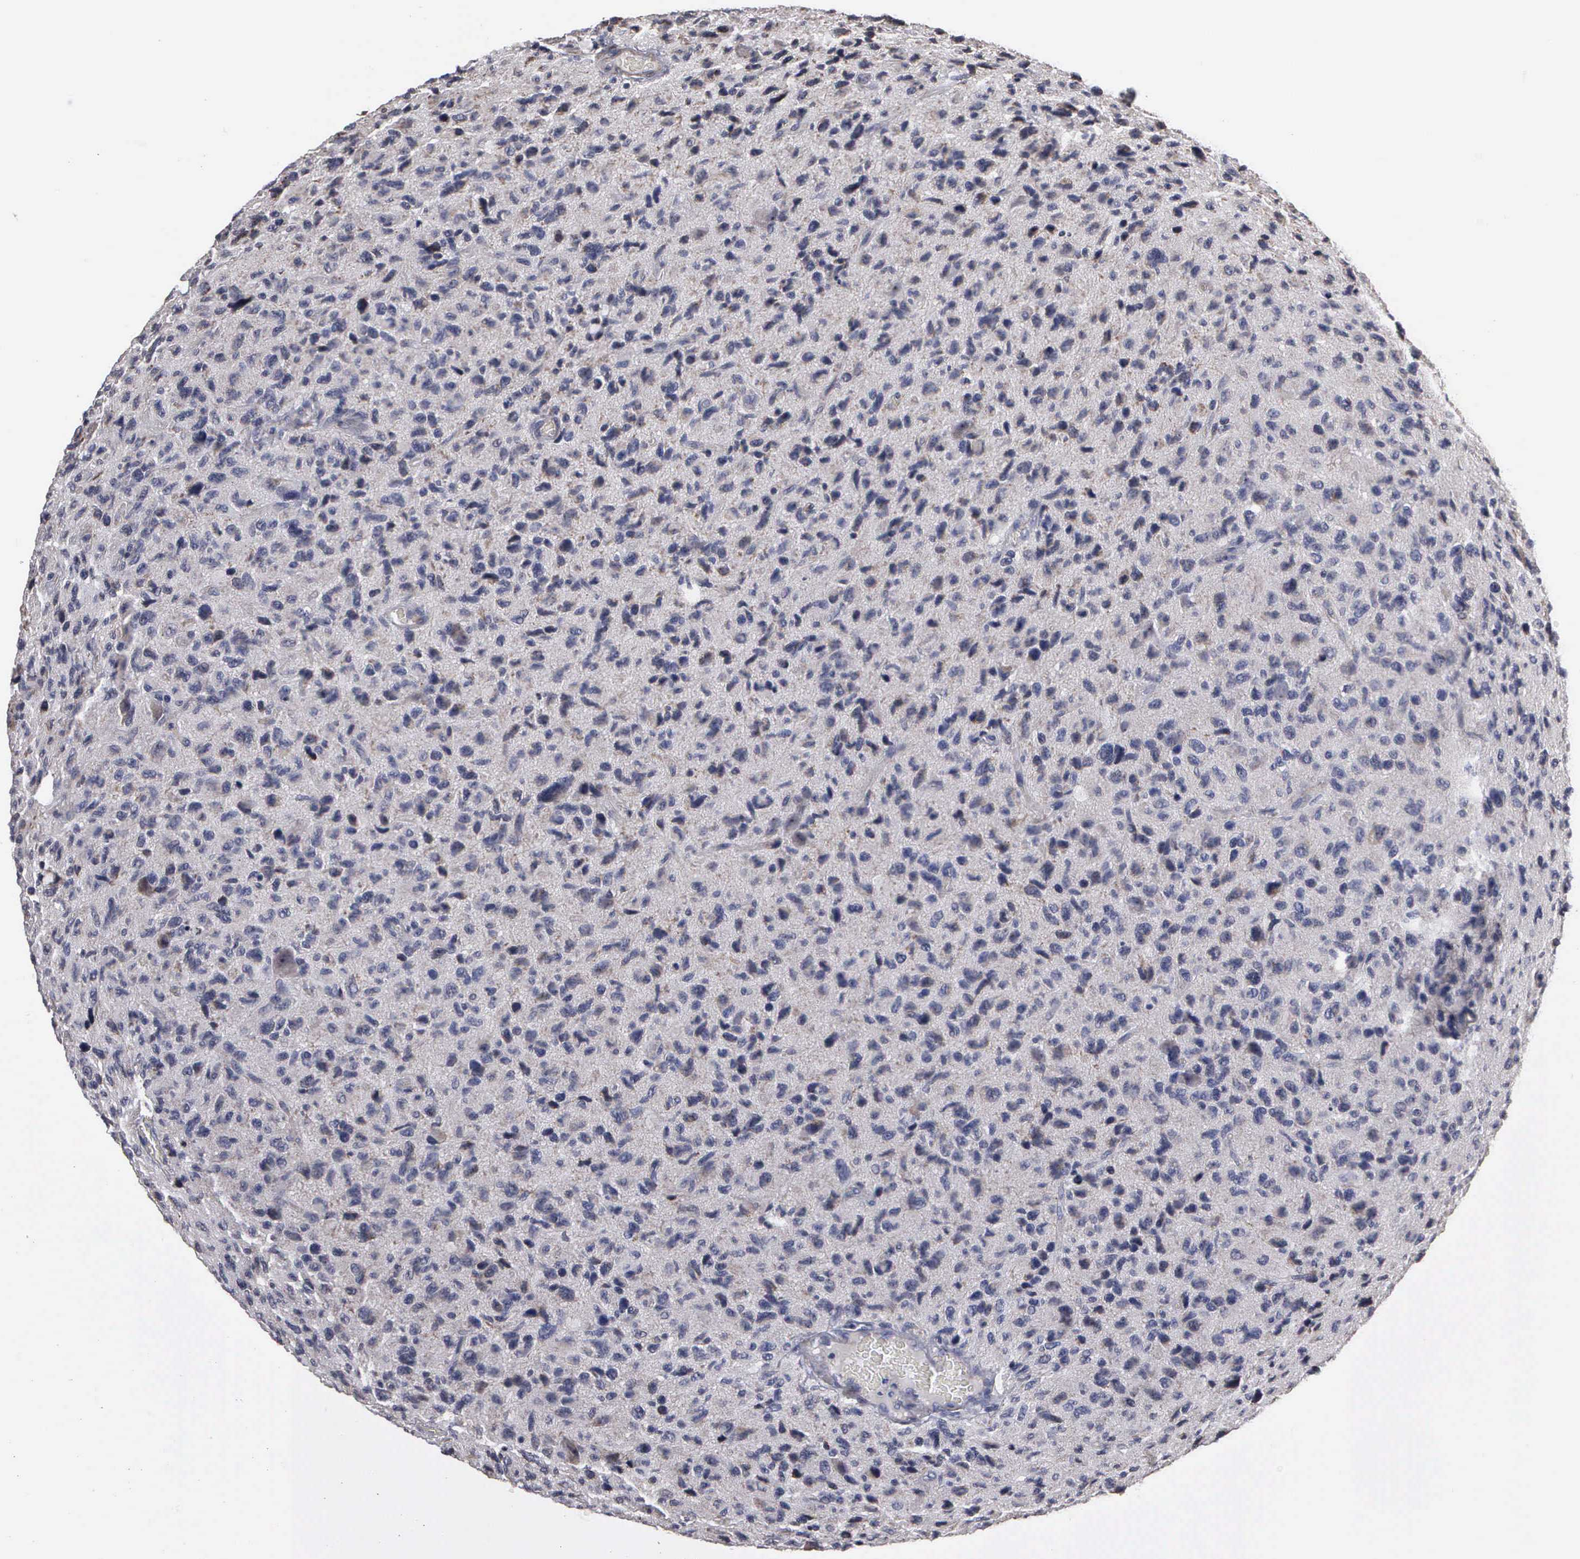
{"staining": {"intensity": "weak", "quantity": "<25%", "location": "cytoplasmic/membranous,nuclear"}, "tissue": "glioma", "cell_type": "Tumor cells", "image_type": "cancer", "snomed": [{"axis": "morphology", "description": "Glioma, malignant, High grade"}, {"axis": "topography", "description": "Brain"}], "caption": "Malignant high-grade glioma was stained to show a protein in brown. There is no significant staining in tumor cells. (DAB immunohistochemistry (IHC) visualized using brightfield microscopy, high magnification).", "gene": "NGDN", "patient": {"sex": "female", "age": 60}}